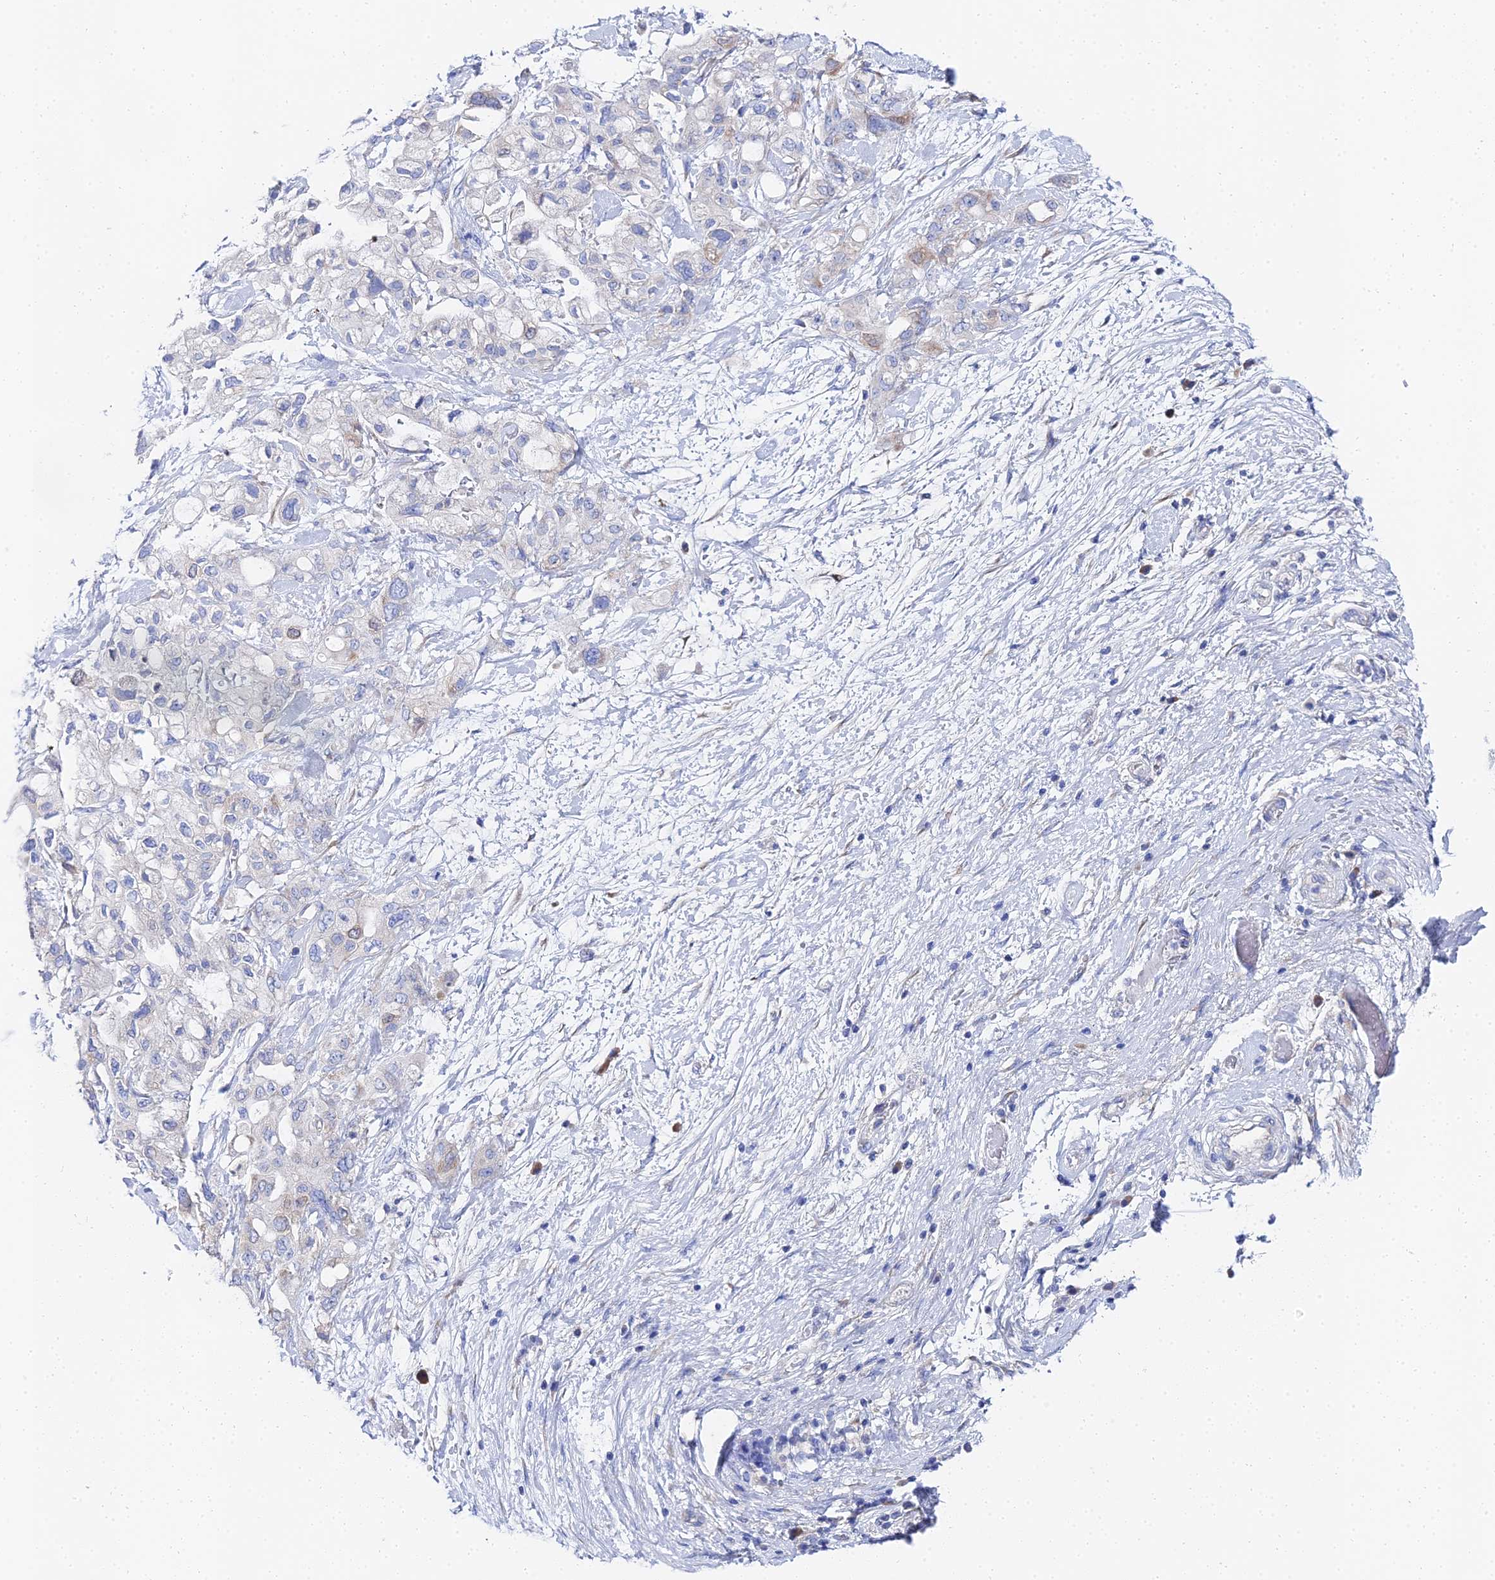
{"staining": {"intensity": "weak", "quantity": "<25%", "location": "cytoplasmic/membranous"}, "tissue": "pancreatic cancer", "cell_type": "Tumor cells", "image_type": "cancer", "snomed": [{"axis": "morphology", "description": "Inflammation, NOS"}, {"axis": "morphology", "description": "Adenocarcinoma, NOS"}, {"axis": "topography", "description": "Pancreas"}], "caption": "Human pancreatic cancer (adenocarcinoma) stained for a protein using immunohistochemistry (IHC) reveals no staining in tumor cells.", "gene": "PTTG1", "patient": {"sex": "female", "age": 56}}